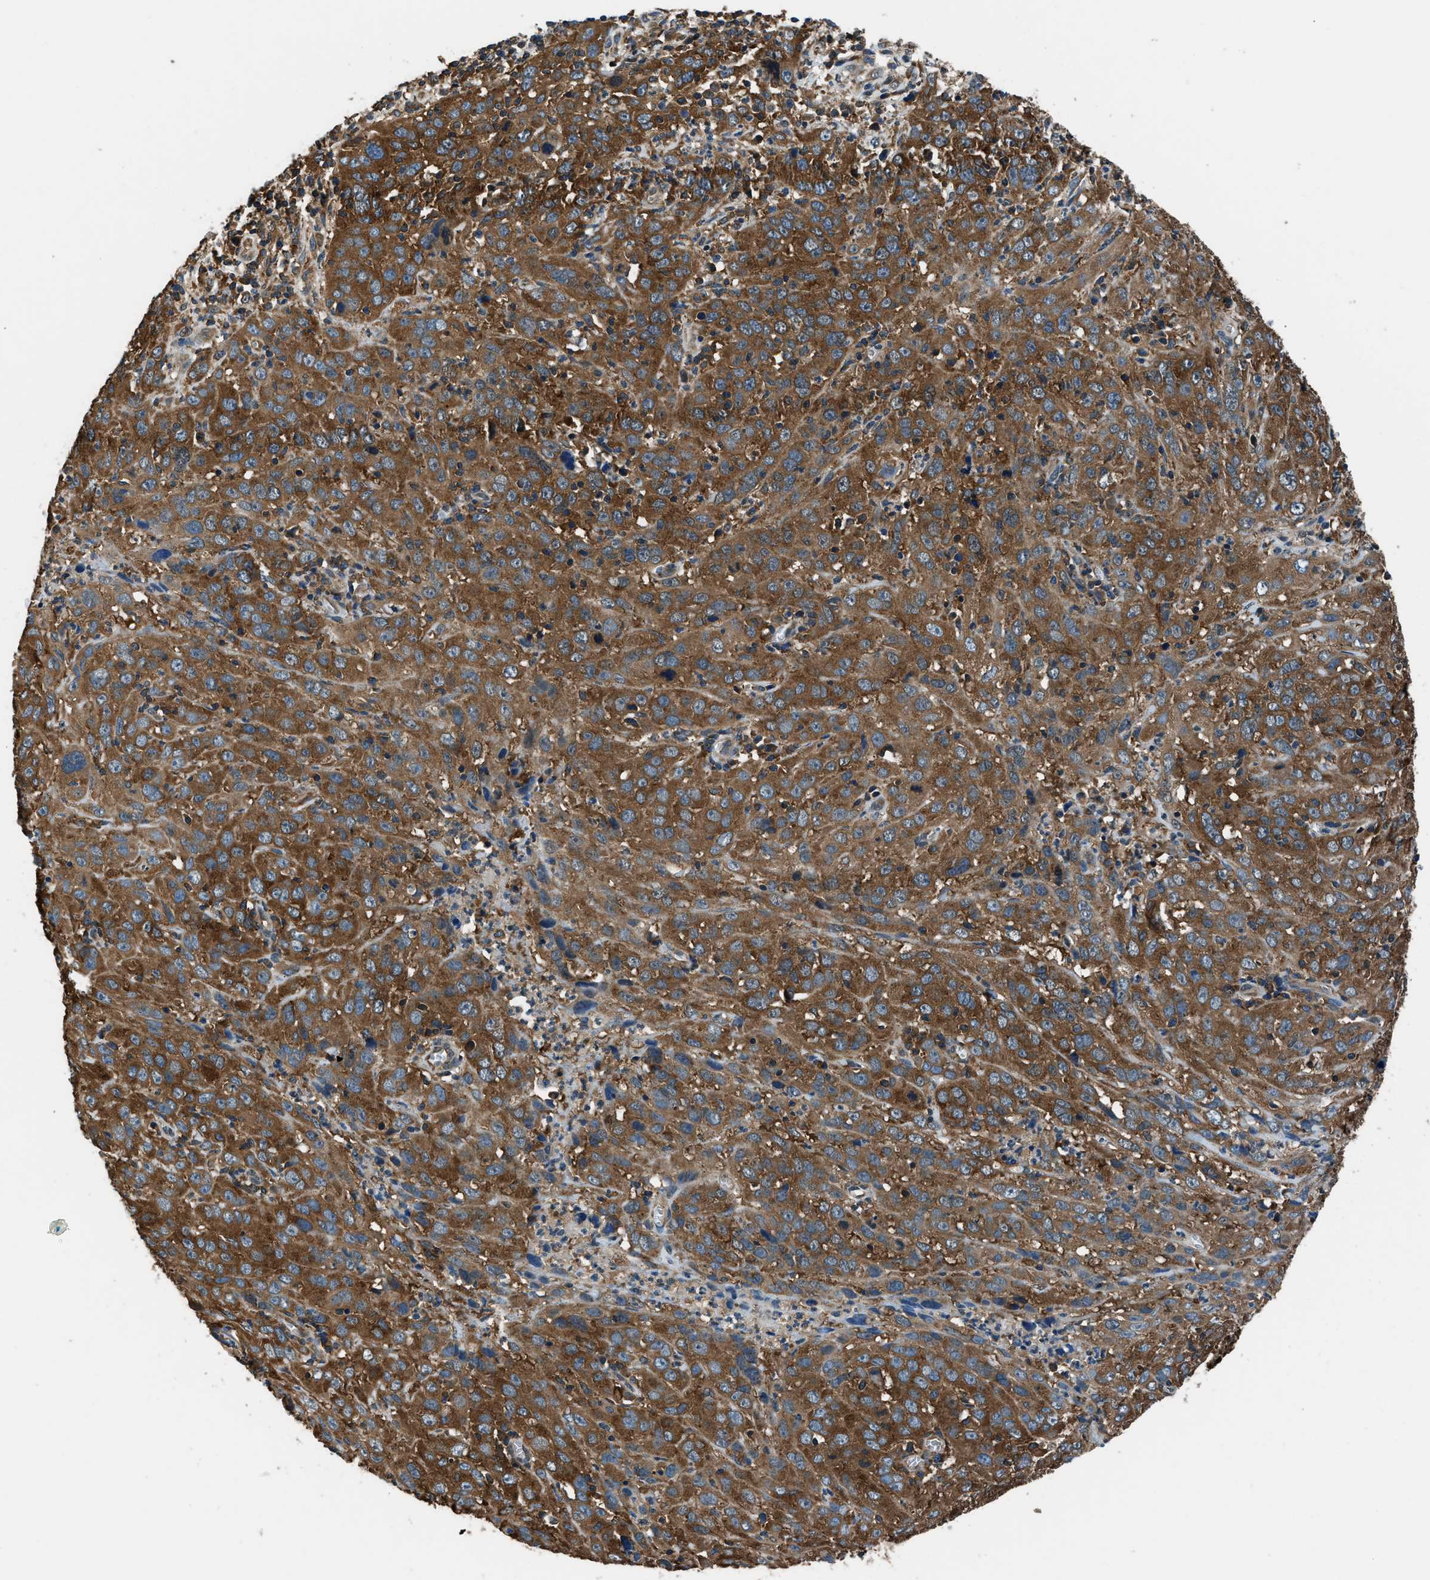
{"staining": {"intensity": "strong", "quantity": ">75%", "location": "cytoplasmic/membranous"}, "tissue": "cervical cancer", "cell_type": "Tumor cells", "image_type": "cancer", "snomed": [{"axis": "morphology", "description": "Squamous cell carcinoma, NOS"}, {"axis": "topography", "description": "Cervix"}], "caption": "A histopathology image of cervical cancer stained for a protein demonstrates strong cytoplasmic/membranous brown staining in tumor cells.", "gene": "ARFGAP2", "patient": {"sex": "female", "age": 32}}